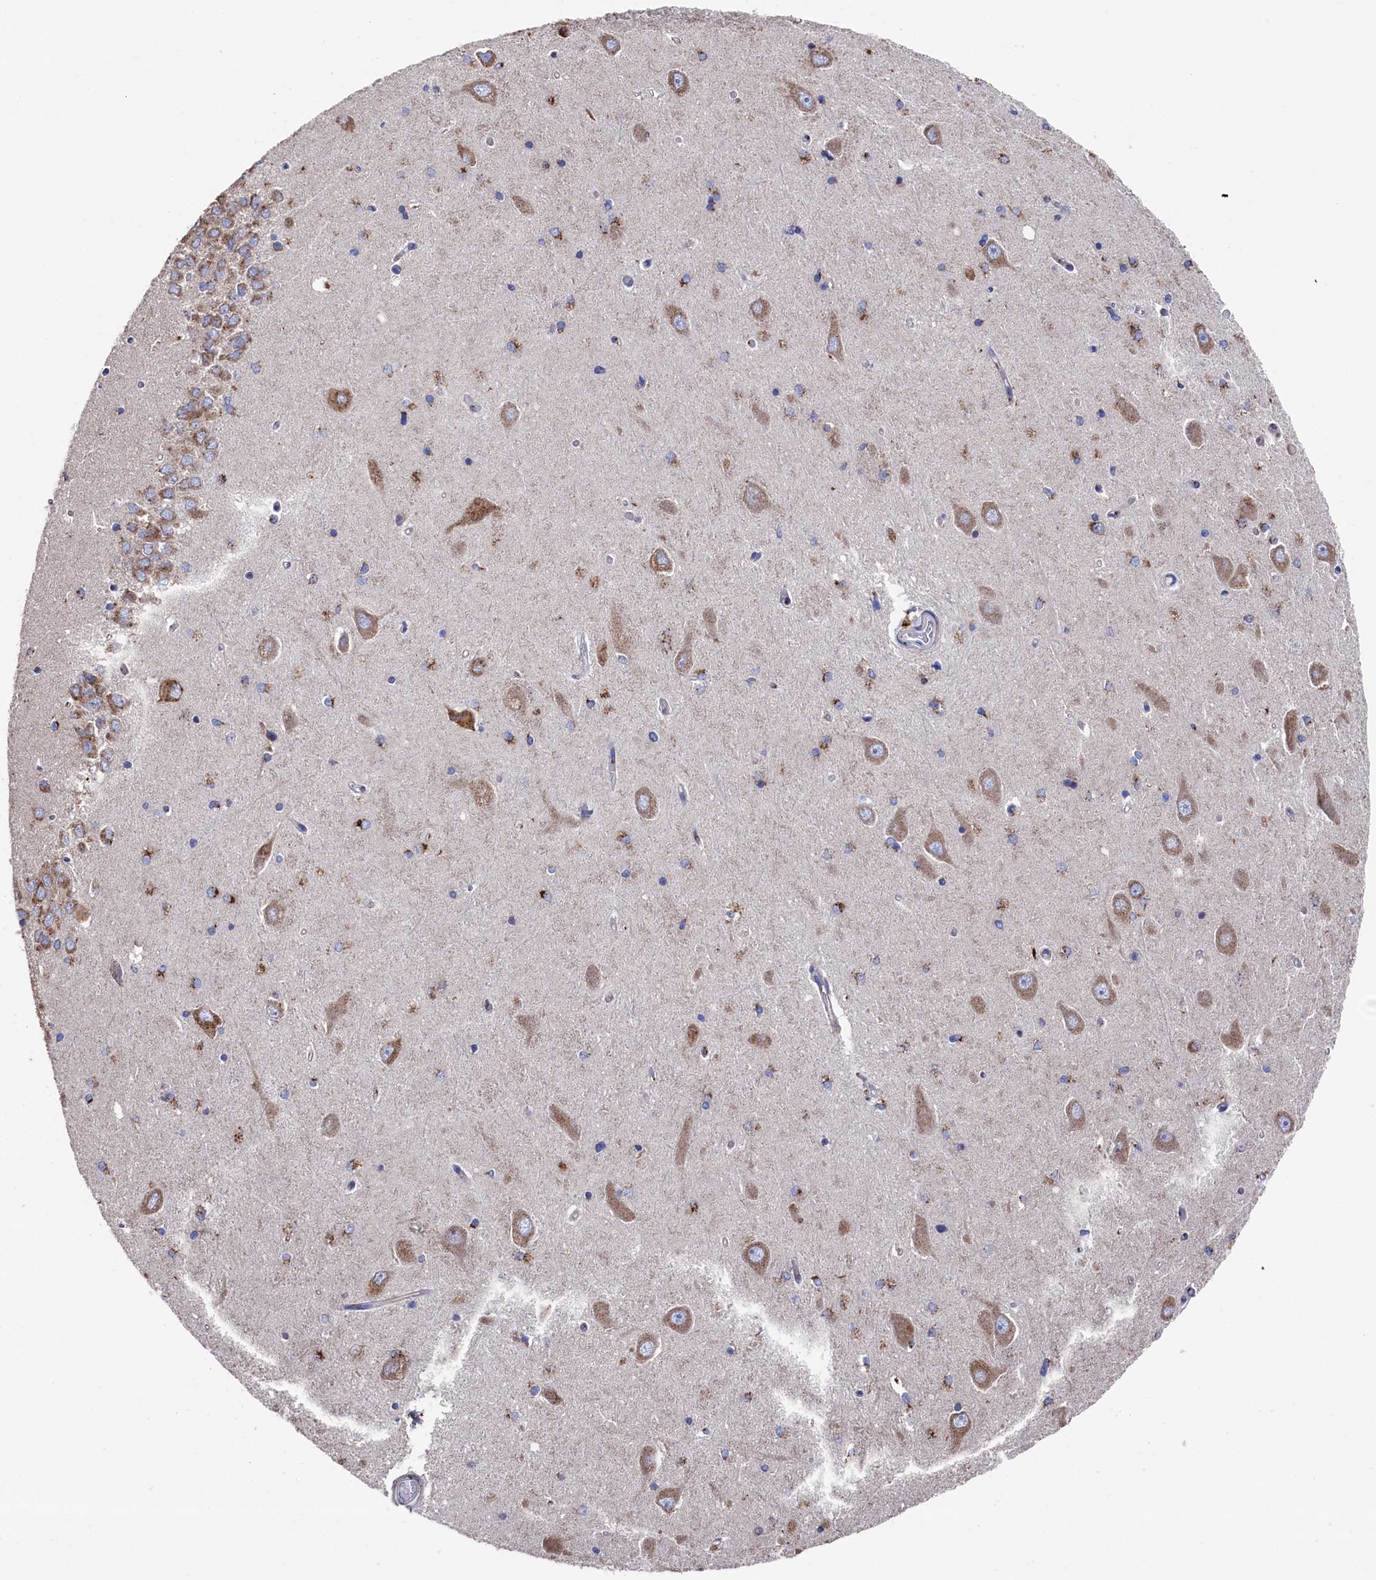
{"staining": {"intensity": "moderate", "quantity": "<25%", "location": "cytoplasmic/membranous"}, "tissue": "hippocampus", "cell_type": "Glial cells", "image_type": "normal", "snomed": [{"axis": "morphology", "description": "Normal tissue, NOS"}, {"axis": "topography", "description": "Hippocampus"}], "caption": "A brown stain shows moderate cytoplasmic/membranous expression of a protein in glial cells of unremarkable hippocampus.", "gene": "PRRC1", "patient": {"sex": "male", "age": 45}}